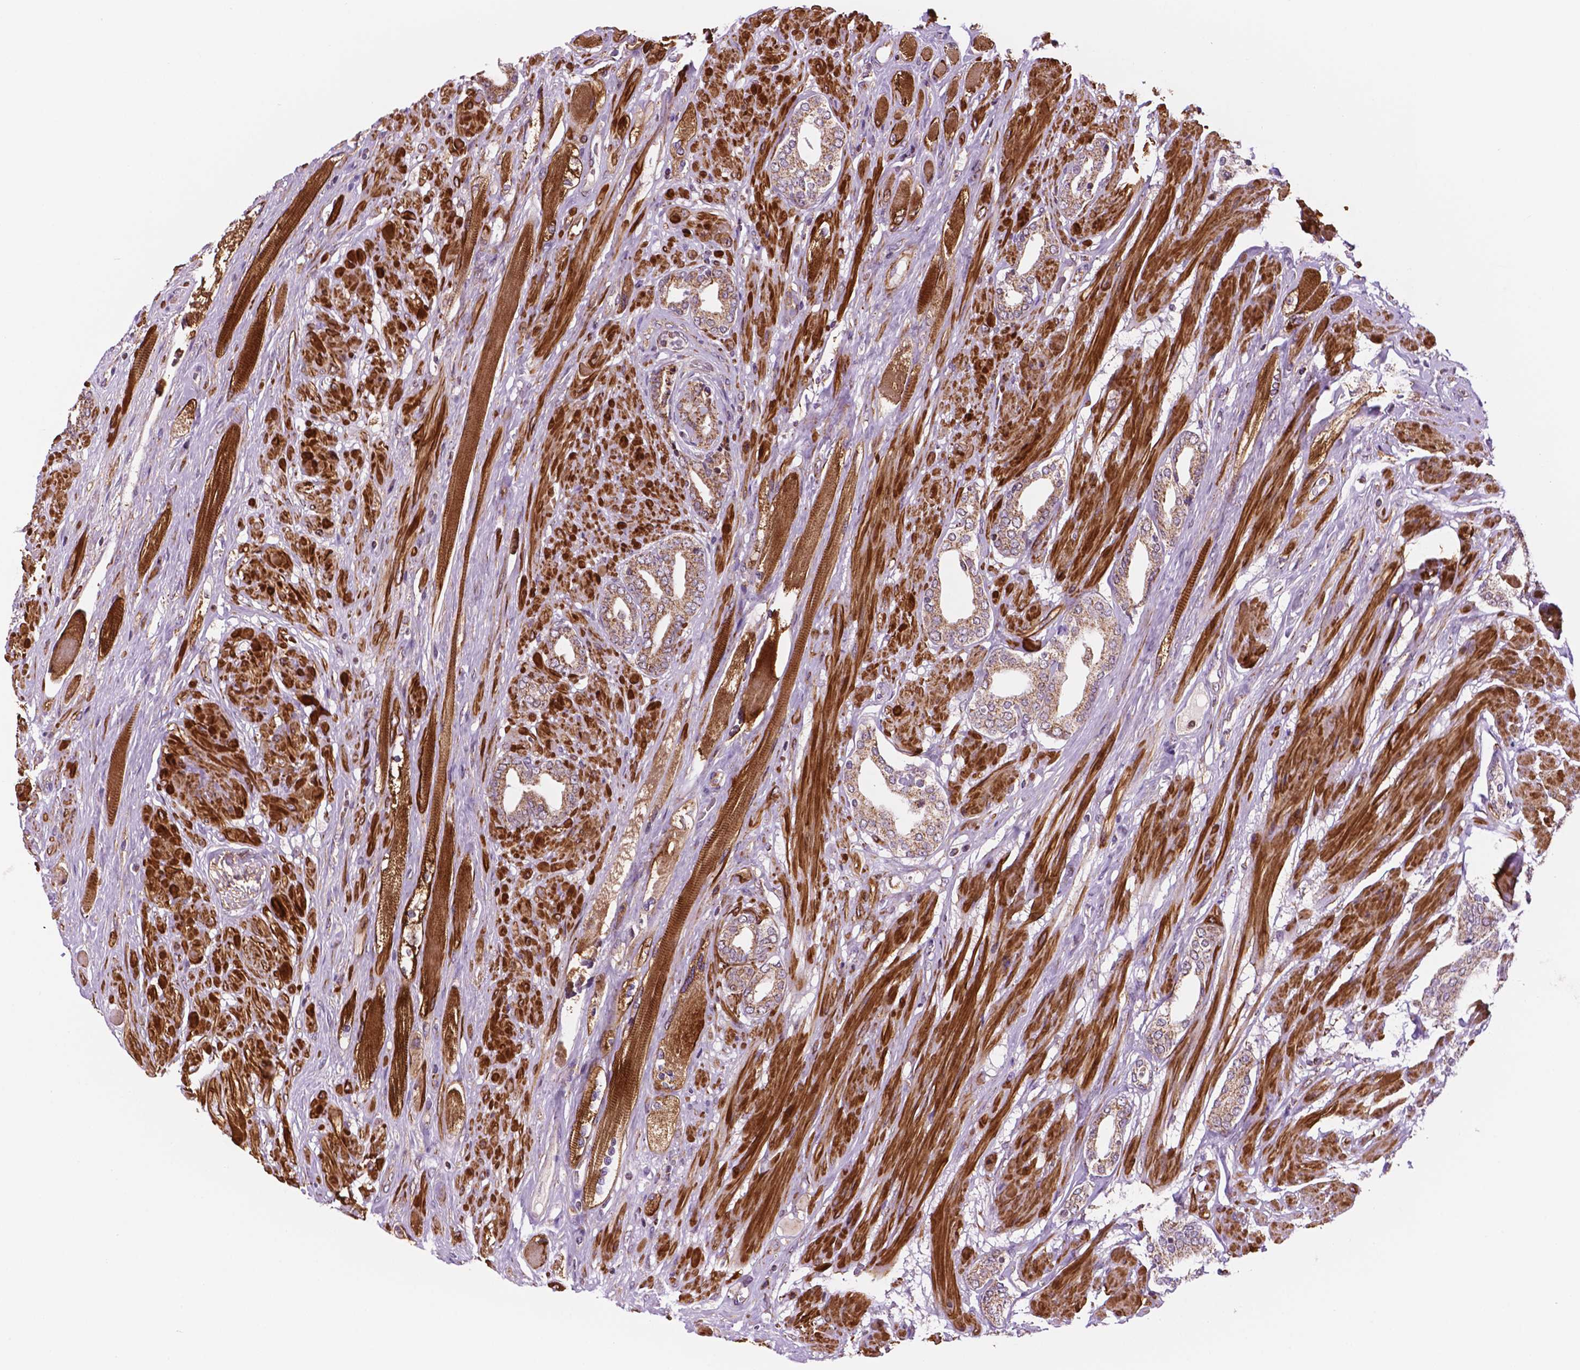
{"staining": {"intensity": "moderate", "quantity": ">75%", "location": "cytoplasmic/membranous"}, "tissue": "prostate cancer", "cell_type": "Tumor cells", "image_type": "cancer", "snomed": [{"axis": "morphology", "description": "Adenocarcinoma, High grade"}, {"axis": "topography", "description": "Prostate"}], "caption": "The photomicrograph shows immunohistochemical staining of prostate cancer. There is moderate cytoplasmic/membranous staining is present in about >75% of tumor cells.", "gene": "GEMIN4", "patient": {"sex": "male", "age": 56}}